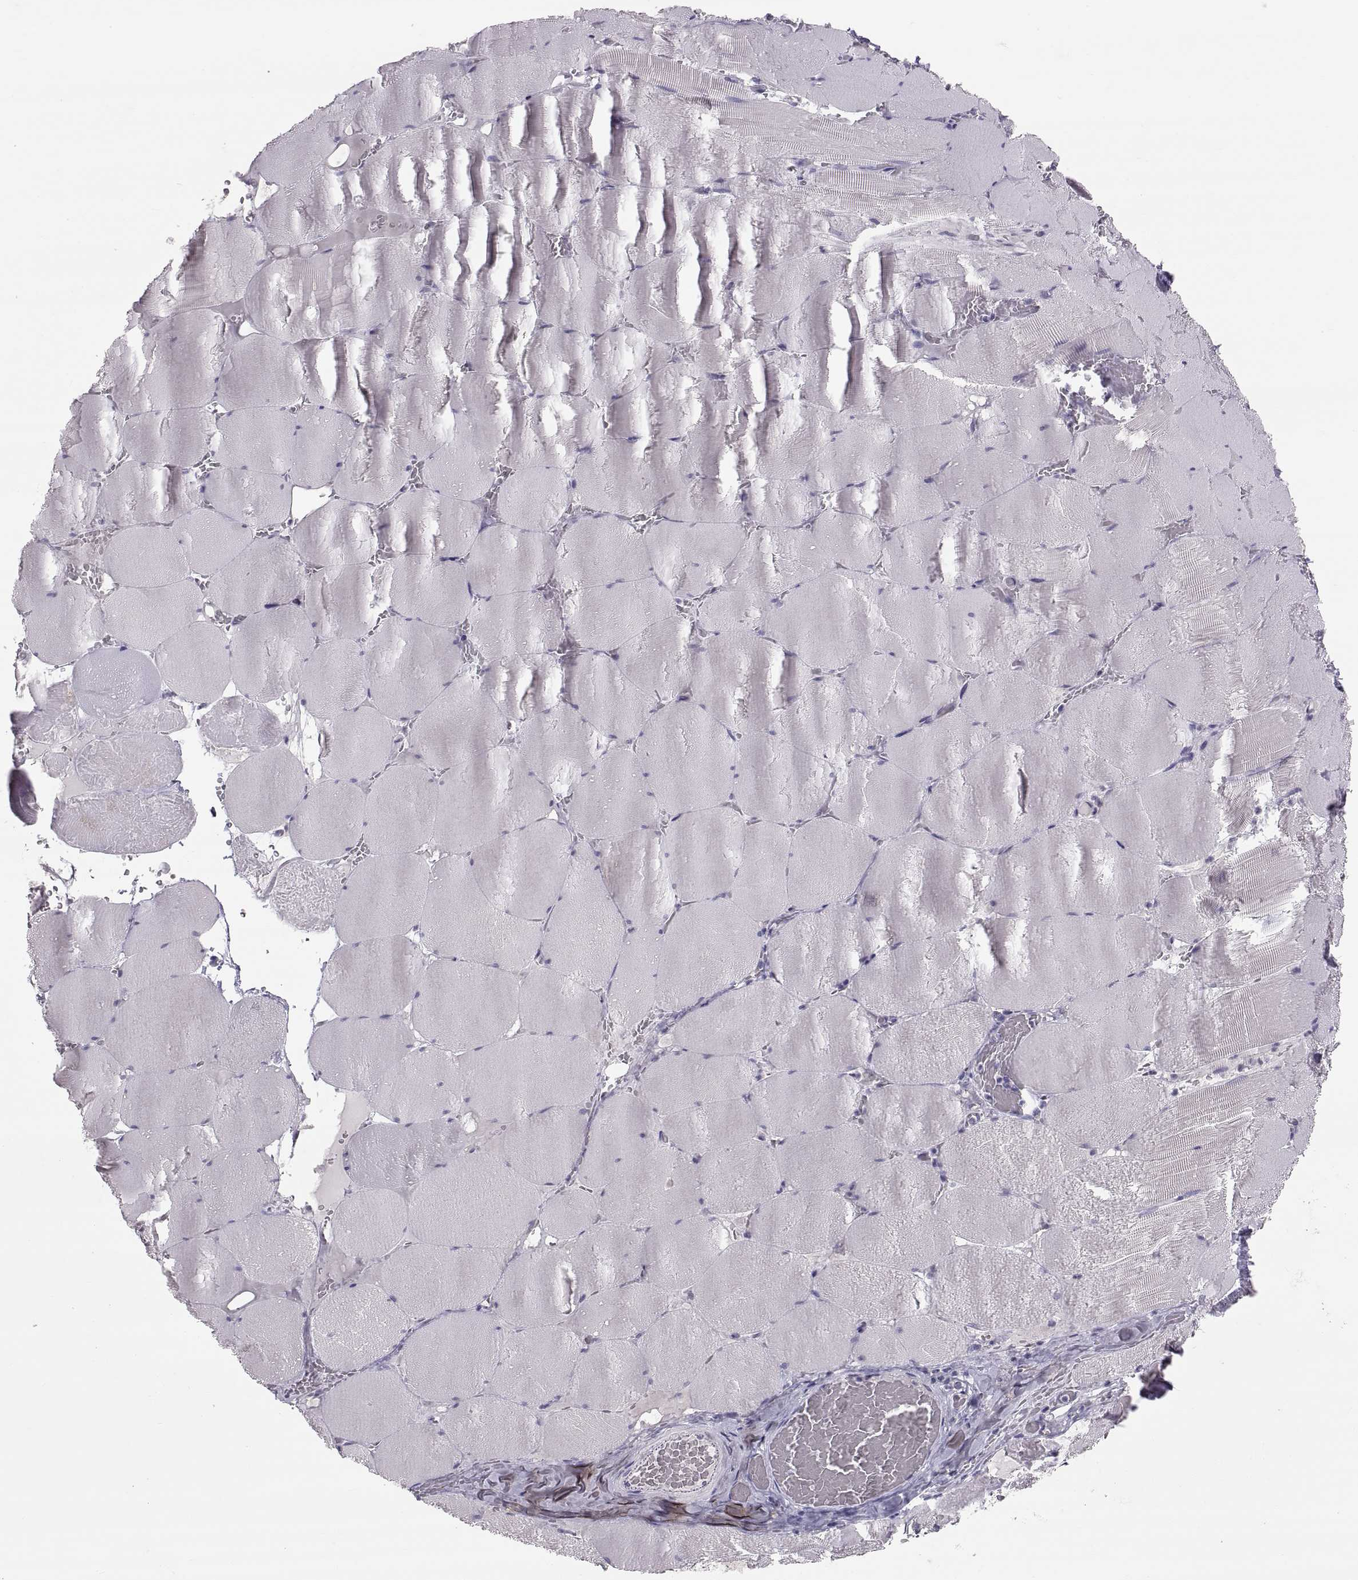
{"staining": {"intensity": "negative", "quantity": "none", "location": "none"}, "tissue": "skeletal muscle", "cell_type": "Myocytes", "image_type": "normal", "snomed": [{"axis": "morphology", "description": "Normal tissue, NOS"}, {"axis": "morphology", "description": "Malignant melanoma, Metastatic site"}, {"axis": "topography", "description": "Skeletal muscle"}], "caption": "Immunohistochemical staining of benign human skeletal muscle reveals no significant expression in myocytes. The staining was performed using DAB (3,3'-diaminobenzidine) to visualize the protein expression in brown, while the nuclei were stained in blue with hematoxylin (Magnification: 20x).", "gene": "PTN", "patient": {"sex": "male", "age": 50}}